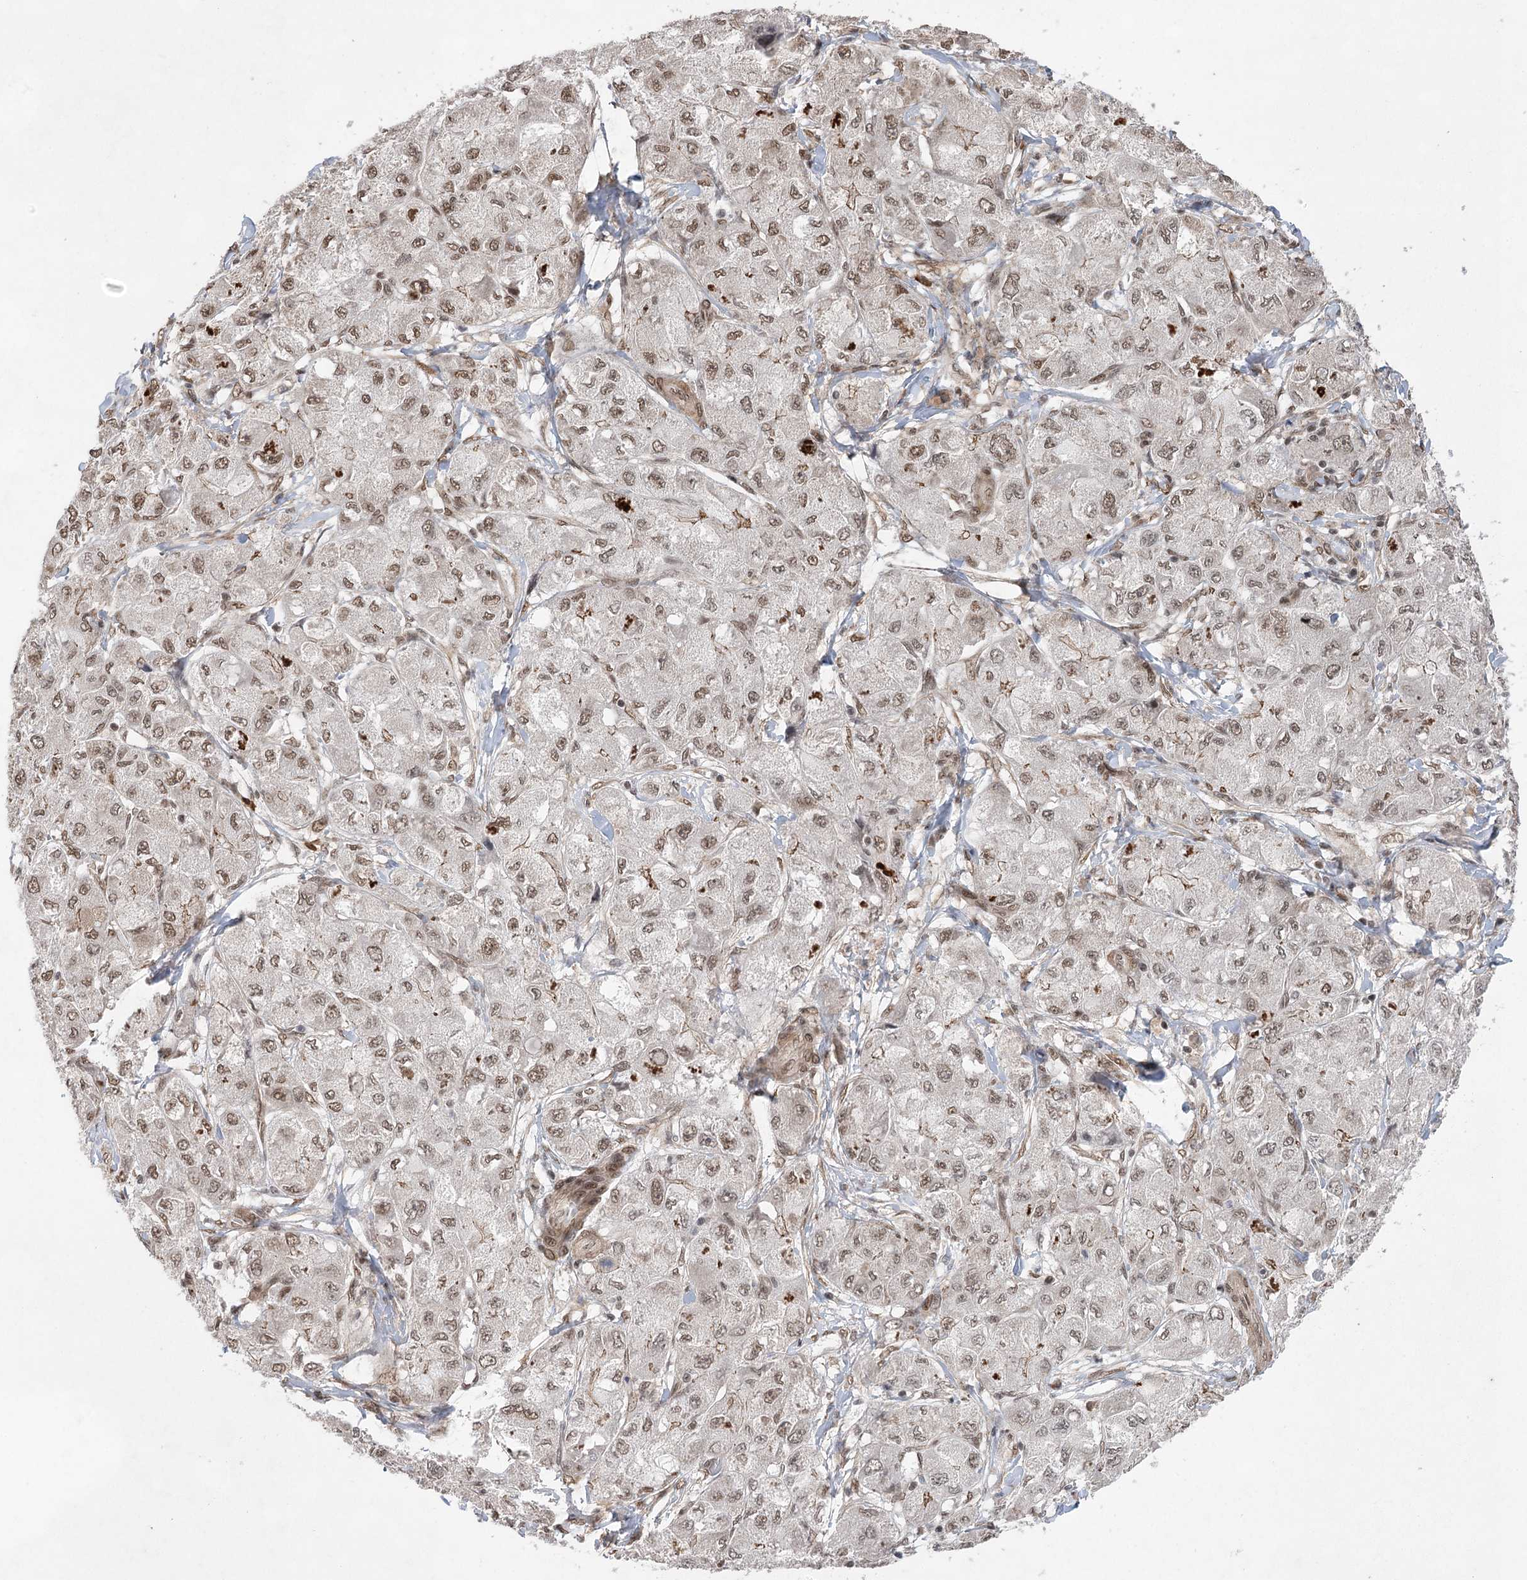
{"staining": {"intensity": "strong", "quantity": "25%-75%", "location": "nuclear"}, "tissue": "liver cancer", "cell_type": "Tumor cells", "image_type": "cancer", "snomed": [{"axis": "morphology", "description": "Carcinoma, Hepatocellular, NOS"}, {"axis": "topography", "description": "Liver"}], "caption": "This histopathology image demonstrates IHC staining of human liver cancer, with high strong nuclear positivity in about 25%-75% of tumor cells.", "gene": "ZCCHC8", "patient": {"sex": "male", "age": 80}}